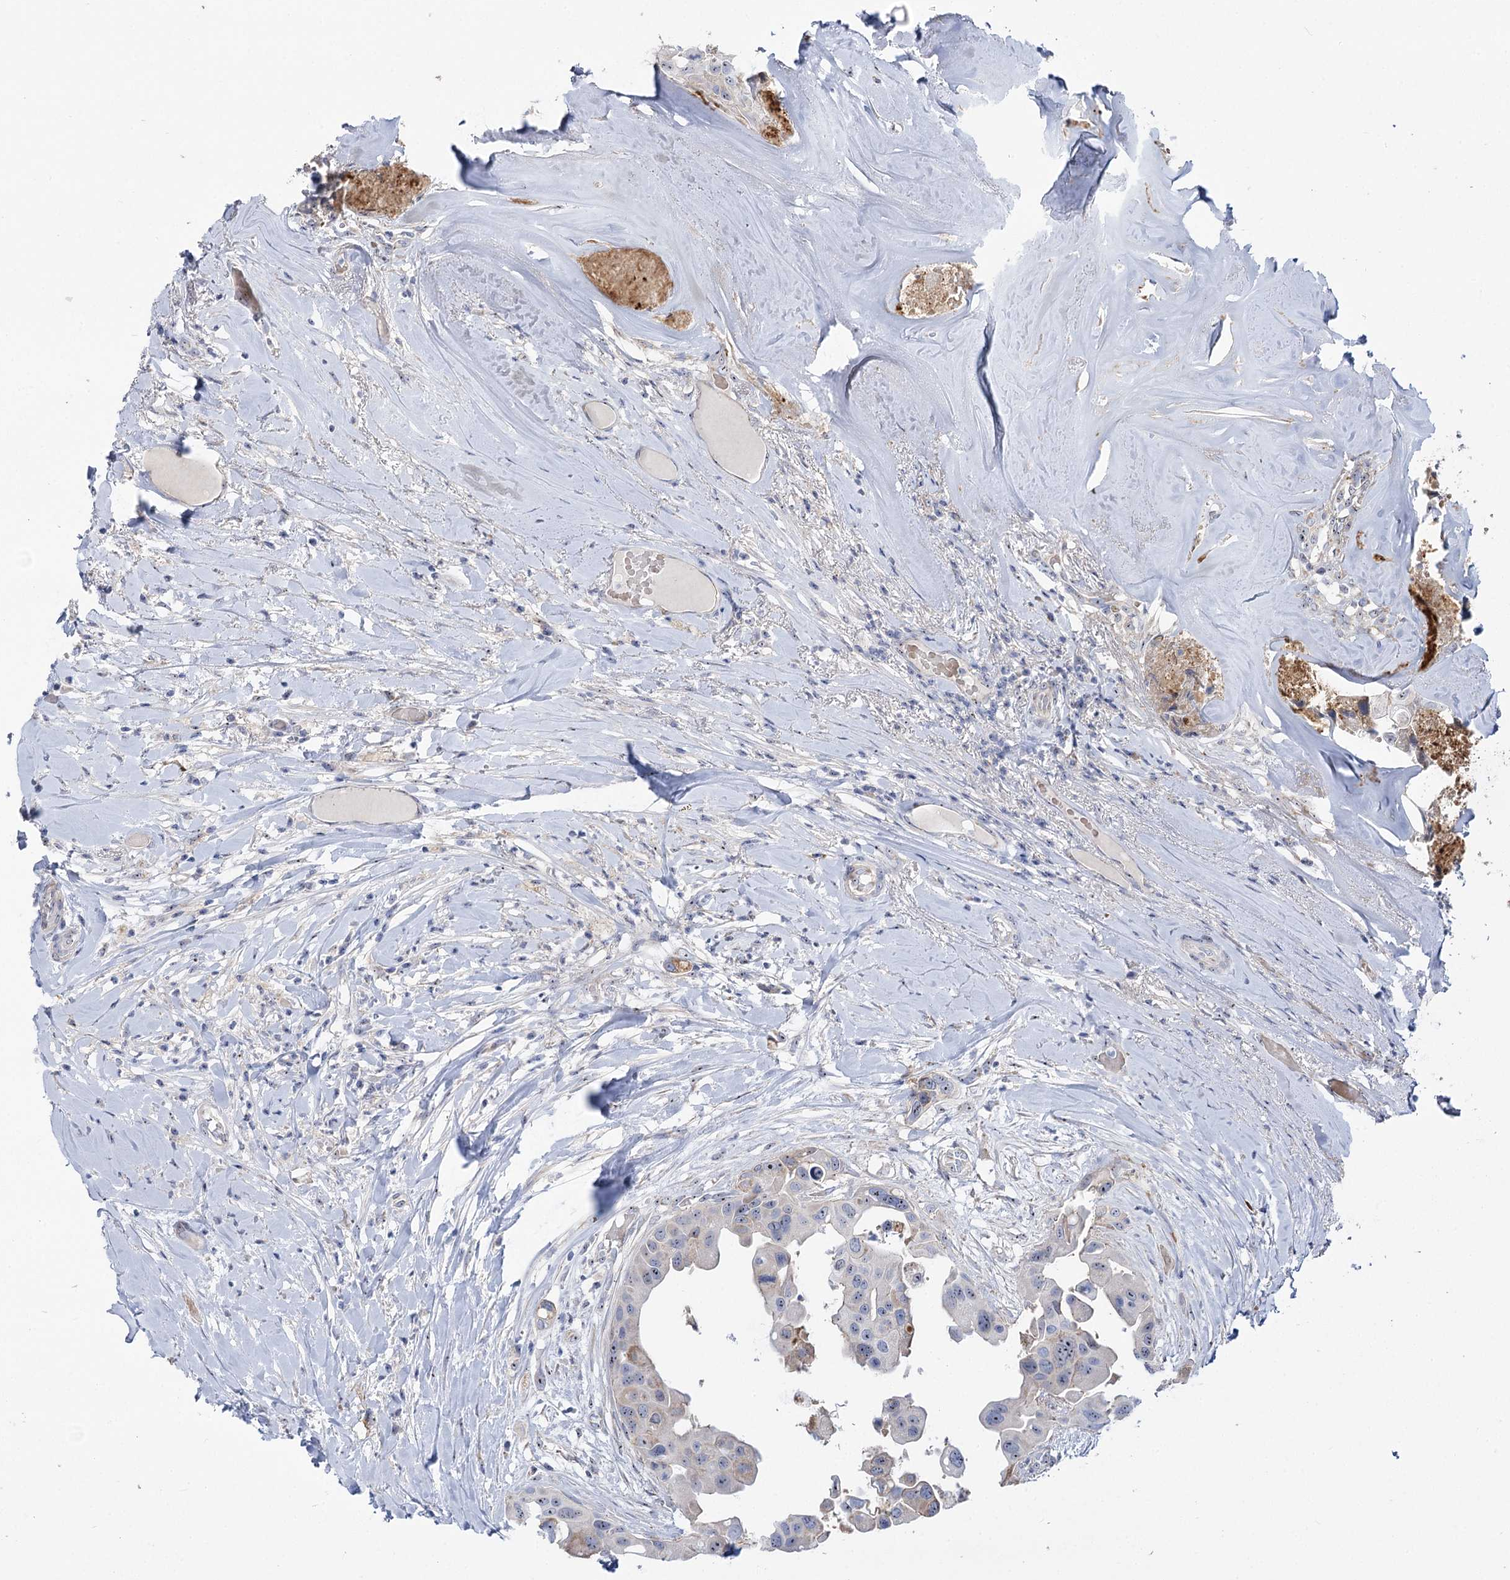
{"staining": {"intensity": "moderate", "quantity": "<25%", "location": "nuclear"}, "tissue": "head and neck cancer", "cell_type": "Tumor cells", "image_type": "cancer", "snomed": [{"axis": "morphology", "description": "Adenocarcinoma, NOS"}, {"axis": "morphology", "description": "Adenocarcinoma, metastatic, NOS"}, {"axis": "topography", "description": "Head-Neck"}], "caption": "Immunohistochemistry image of neoplastic tissue: head and neck adenocarcinoma stained using IHC demonstrates low levels of moderate protein expression localized specifically in the nuclear of tumor cells, appearing as a nuclear brown color.", "gene": "SUOX", "patient": {"sex": "male", "age": 75}}